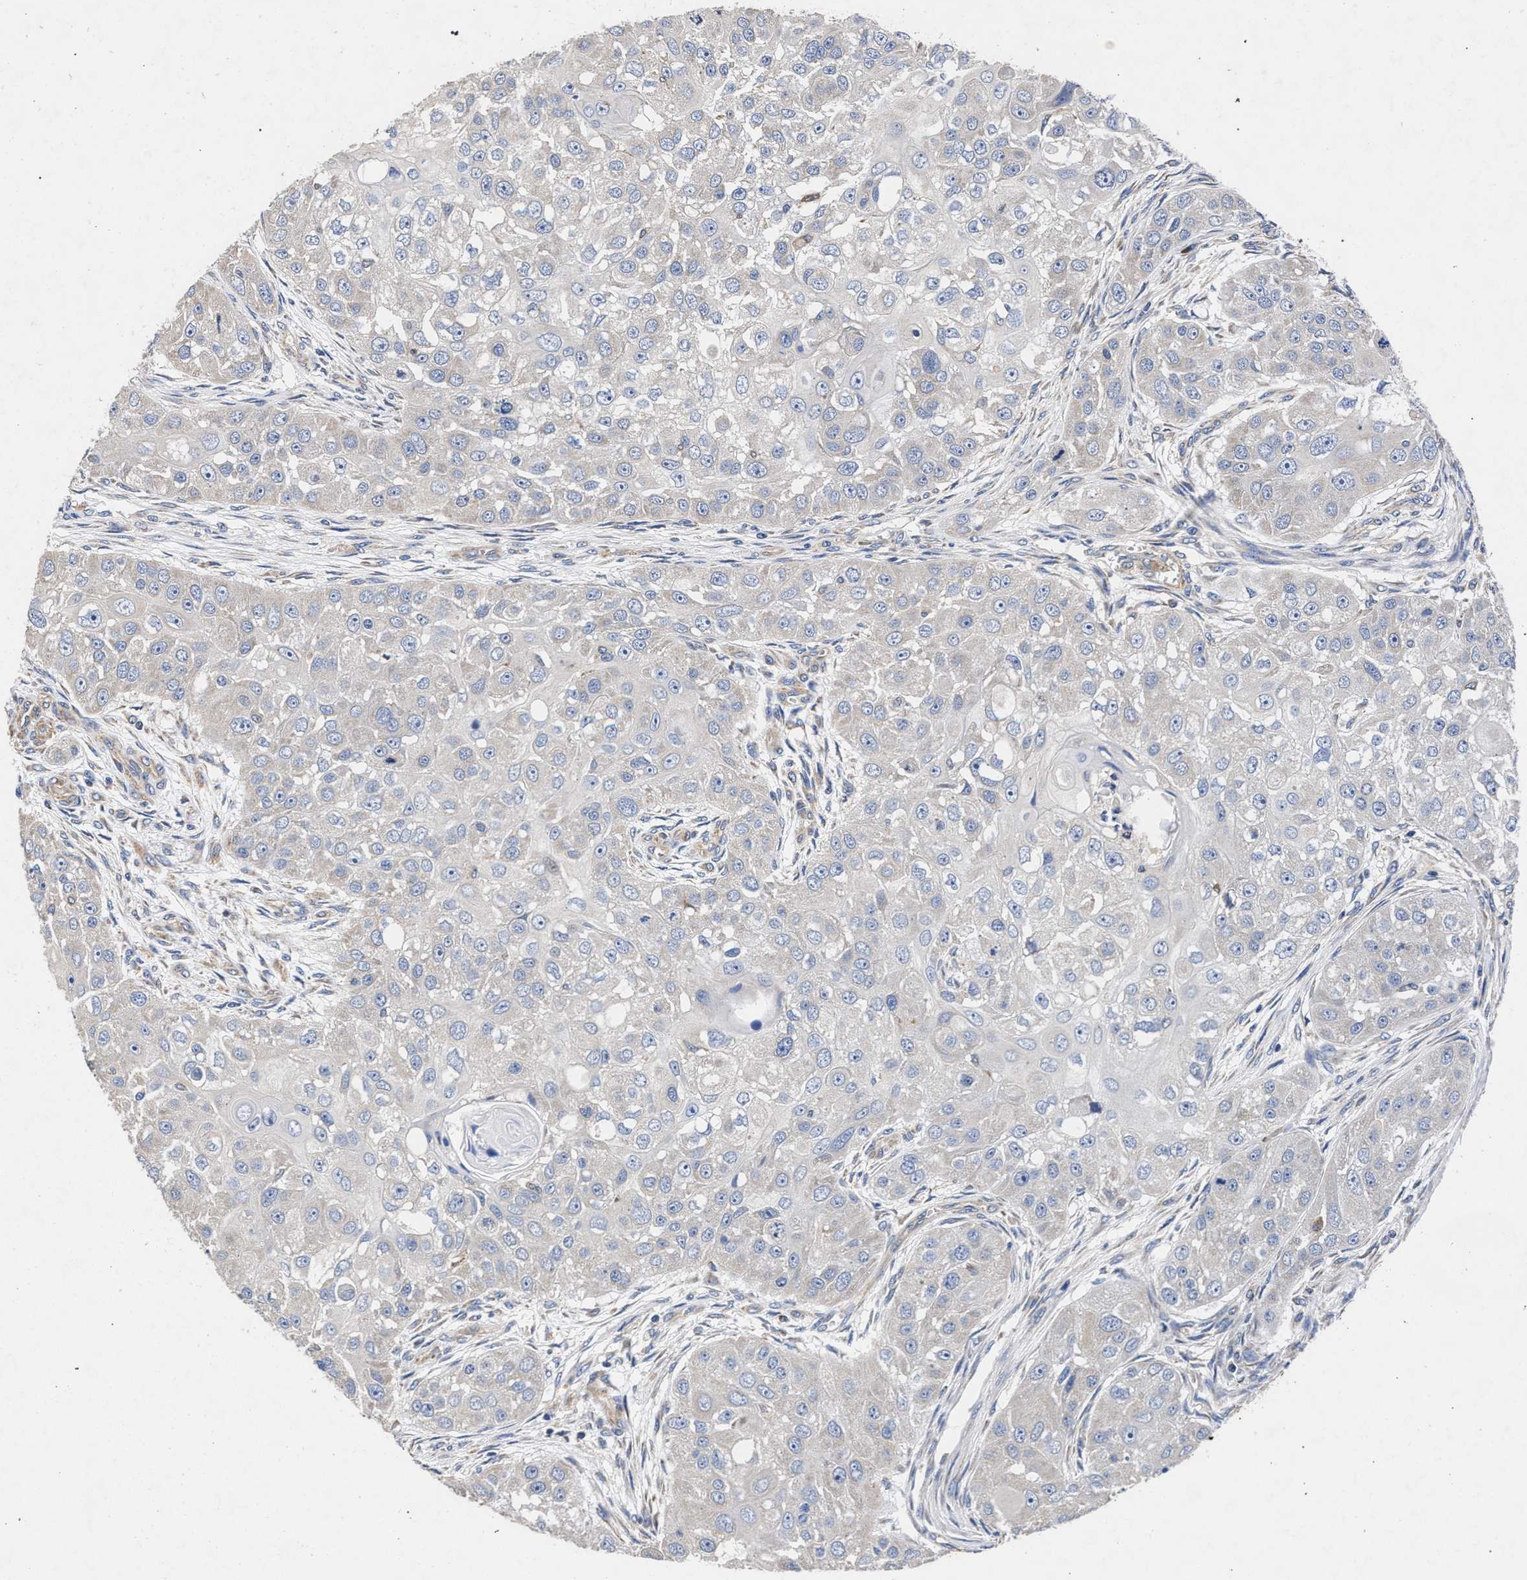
{"staining": {"intensity": "negative", "quantity": "none", "location": "none"}, "tissue": "head and neck cancer", "cell_type": "Tumor cells", "image_type": "cancer", "snomed": [{"axis": "morphology", "description": "Normal tissue, NOS"}, {"axis": "morphology", "description": "Squamous cell carcinoma, NOS"}, {"axis": "topography", "description": "Skeletal muscle"}, {"axis": "topography", "description": "Head-Neck"}], "caption": "IHC histopathology image of neoplastic tissue: human head and neck cancer (squamous cell carcinoma) stained with DAB displays no significant protein positivity in tumor cells.", "gene": "CFAP95", "patient": {"sex": "male", "age": 51}}